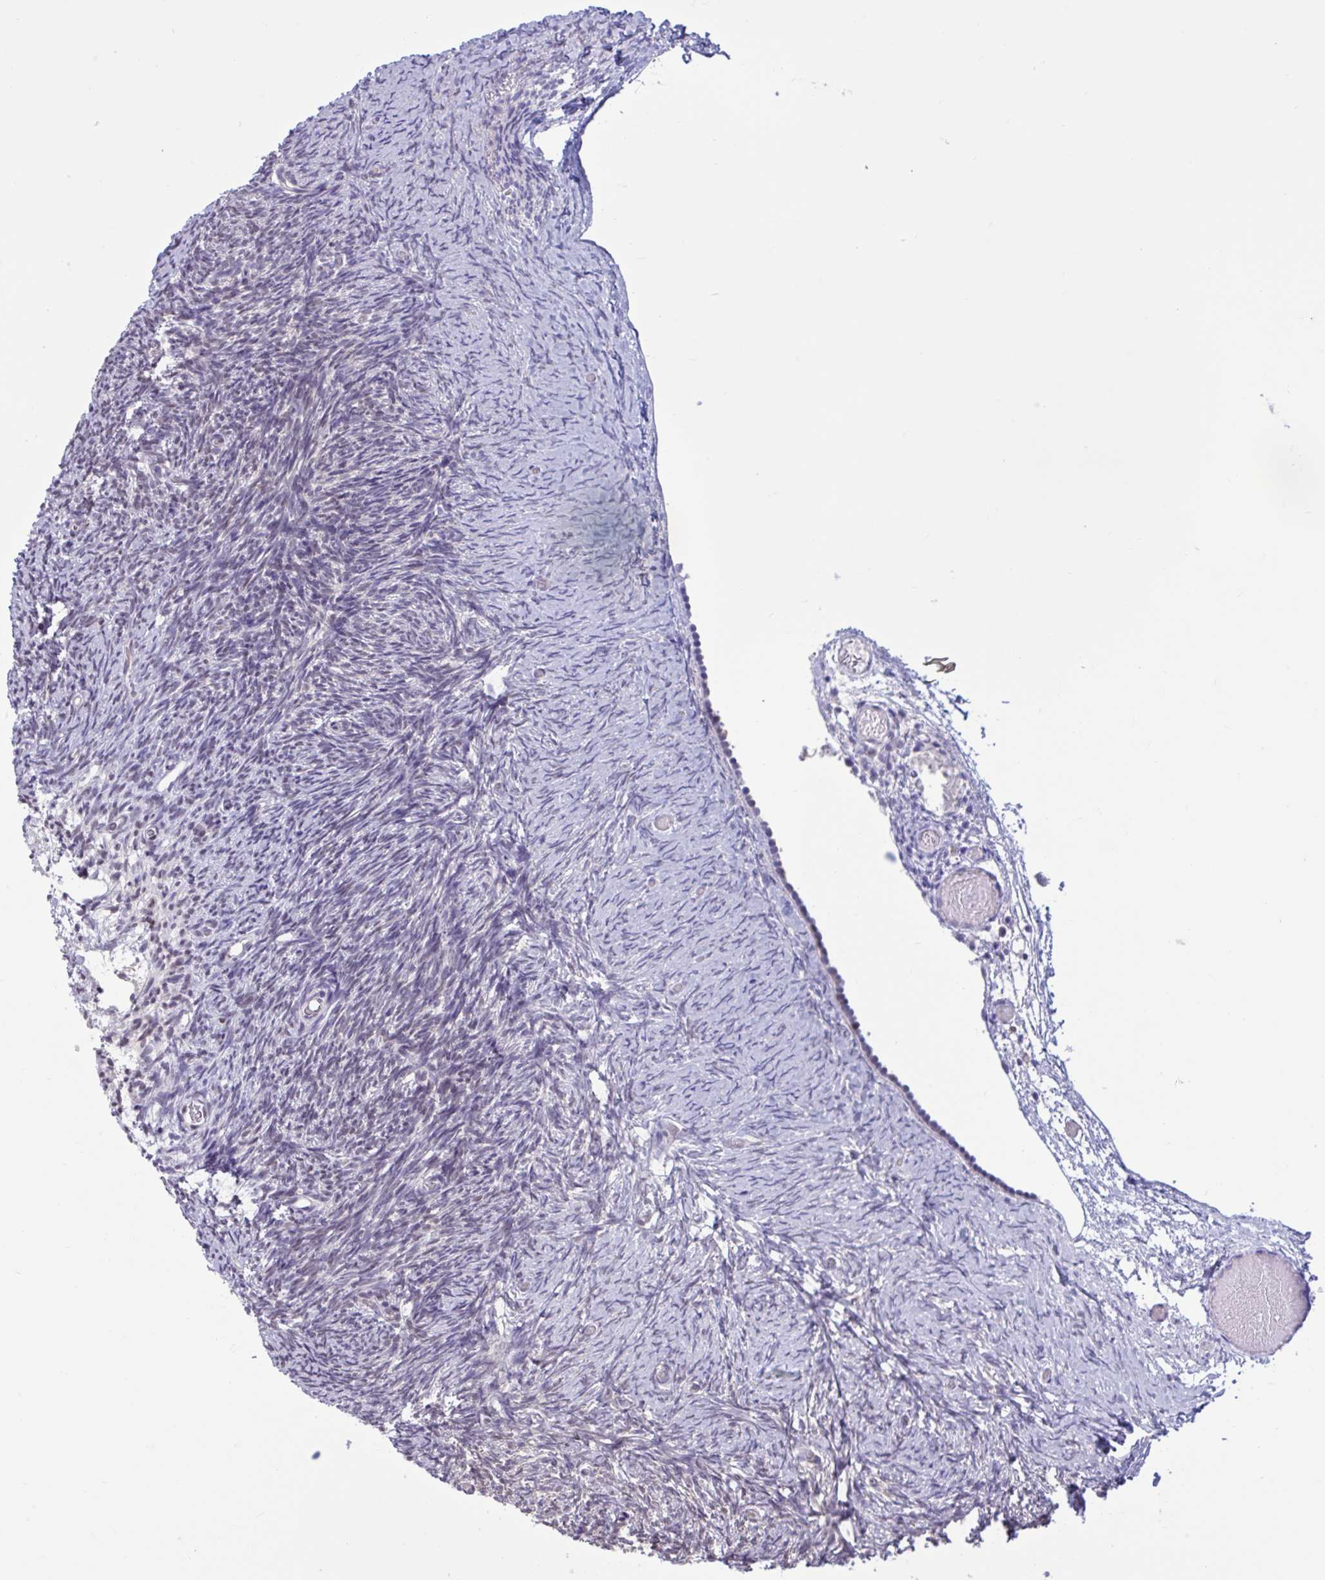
{"staining": {"intensity": "weak", "quantity": ">75%", "location": "cytoplasmic/membranous"}, "tissue": "ovary", "cell_type": "Follicle cells", "image_type": "normal", "snomed": [{"axis": "morphology", "description": "Normal tissue, NOS"}, {"axis": "topography", "description": "Ovary"}], "caption": "This is a photomicrograph of immunohistochemistry staining of unremarkable ovary, which shows weak positivity in the cytoplasmic/membranous of follicle cells.", "gene": "RBL1", "patient": {"sex": "female", "age": 39}}